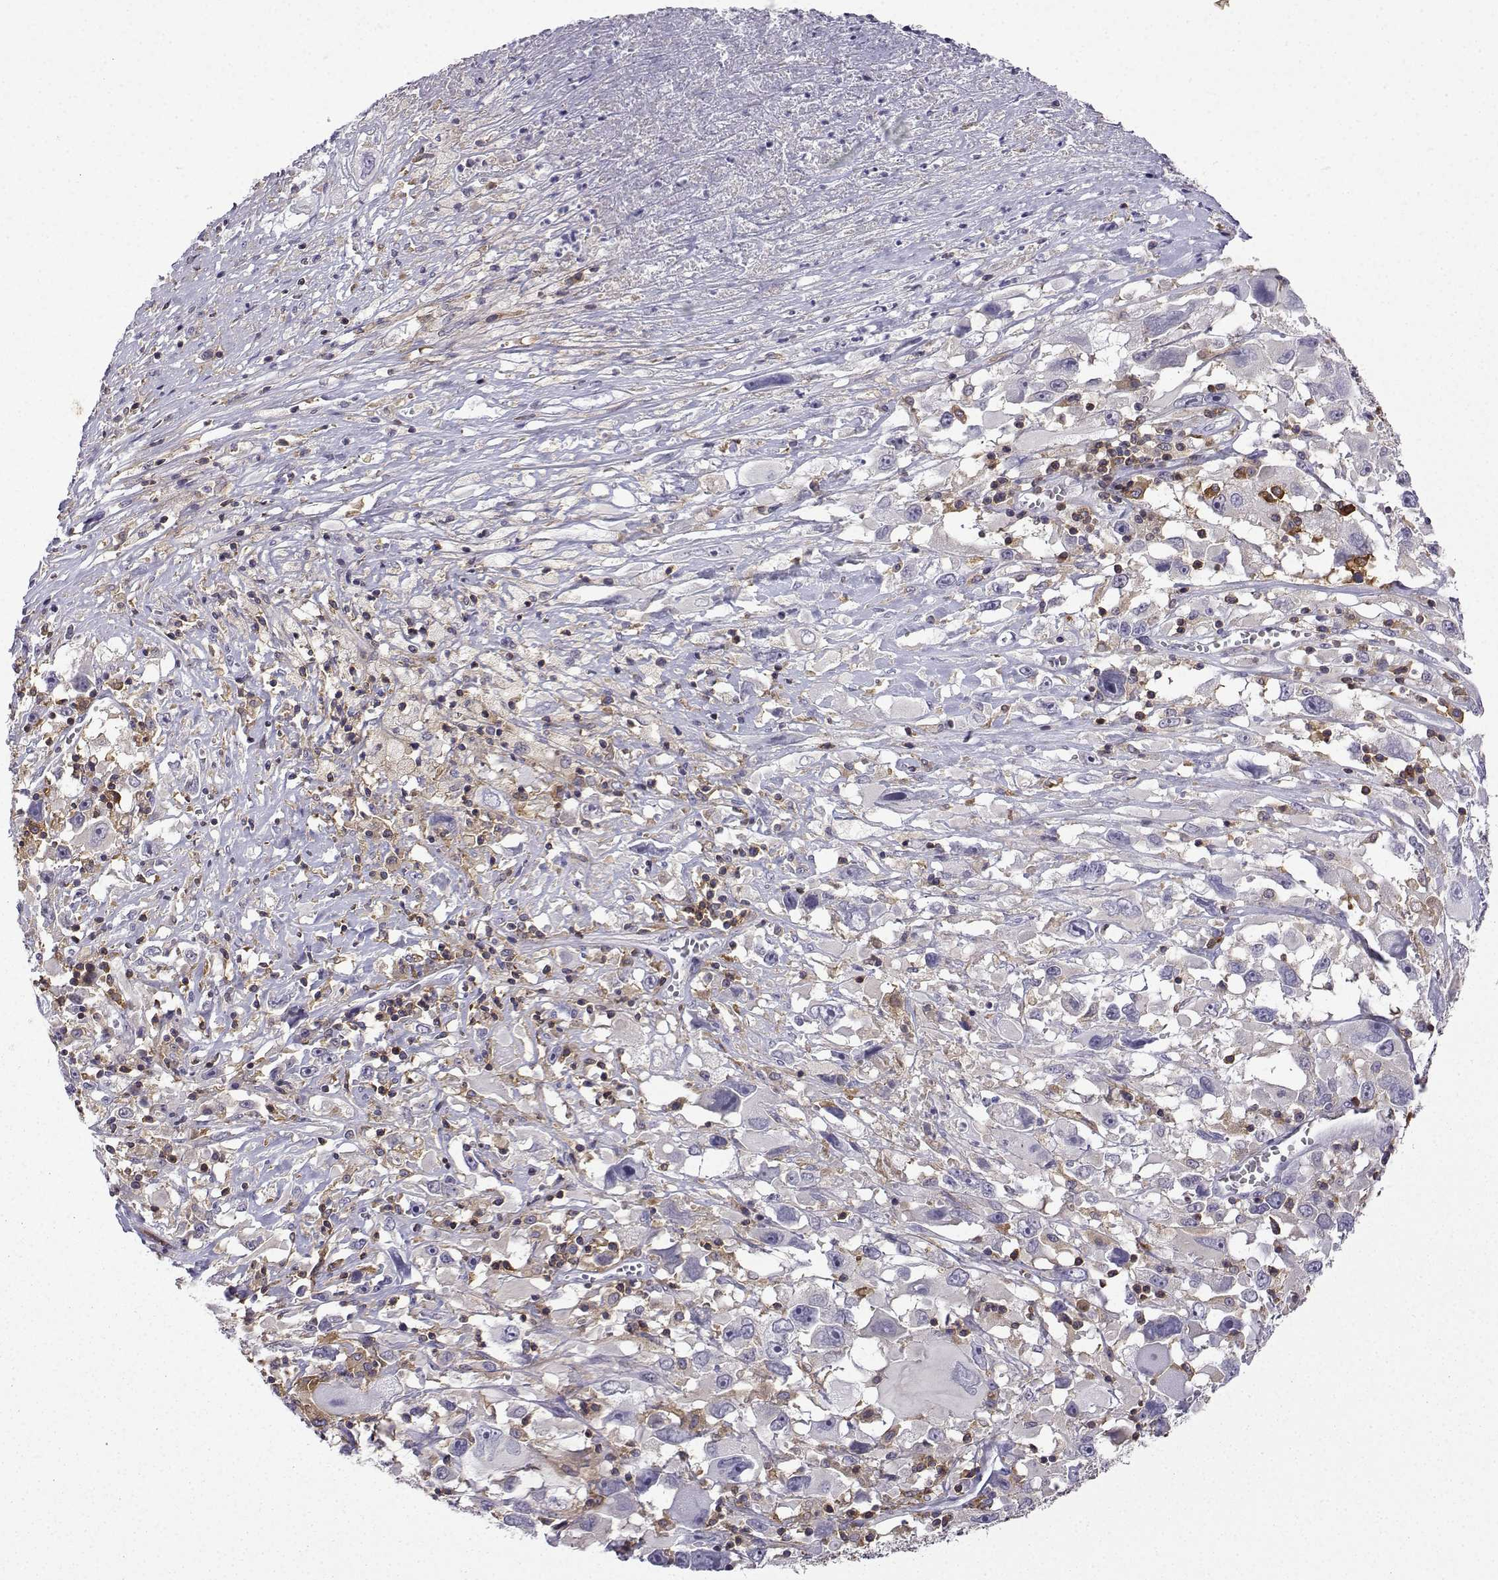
{"staining": {"intensity": "moderate", "quantity": "<25%", "location": "cytoplasmic/membranous"}, "tissue": "melanoma", "cell_type": "Tumor cells", "image_type": "cancer", "snomed": [{"axis": "morphology", "description": "Malignant melanoma, Metastatic site"}, {"axis": "topography", "description": "Soft tissue"}], "caption": "This image displays immunohistochemistry staining of malignant melanoma (metastatic site), with low moderate cytoplasmic/membranous staining in about <25% of tumor cells.", "gene": "DOCK10", "patient": {"sex": "male", "age": 50}}